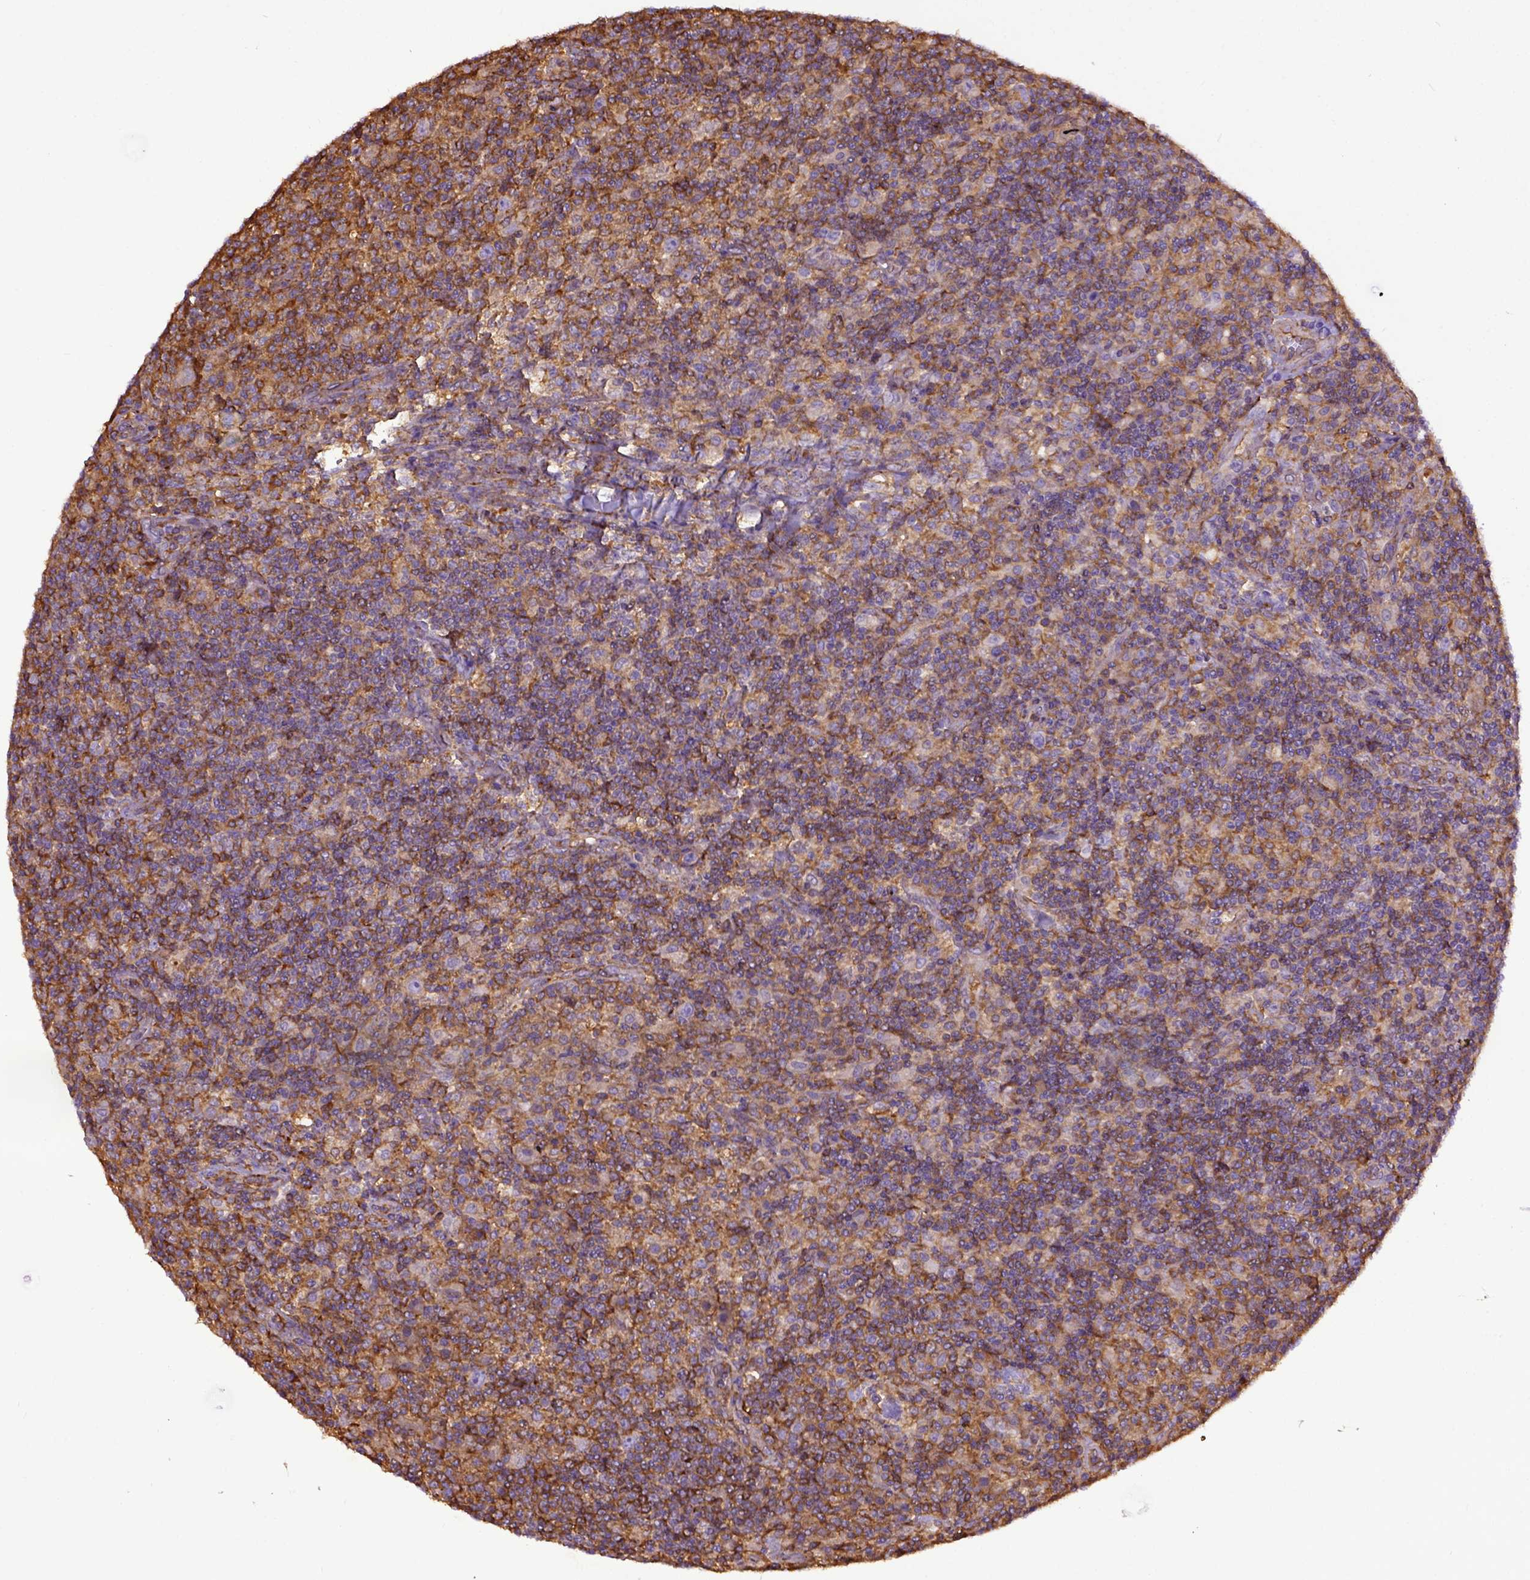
{"staining": {"intensity": "weak", "quantity": ">75%", "location": "cytoplasmic/membranous"}, "tissue": "lymphoma", "cell_type": "Tumor cells", "image_type": "cancer", "snomed": [{"axis": "morphology", "description": "Hodgkin's disease, NOS"}, {"axis": "topography", "description": "Lymph node"}], "caption": "High-magnification brightfield microscopy of Hodgkin's disease stained with DAB (3,3'-diaminobenzidine) (brown) and counterstained with hematoxylin (blue). tumor cells exhibit weak cytoplasmic/membranous positivity is seen in approximately>75% of cells.", "gene": "MVP", "patient": {"sex": "male", "age": 70}}